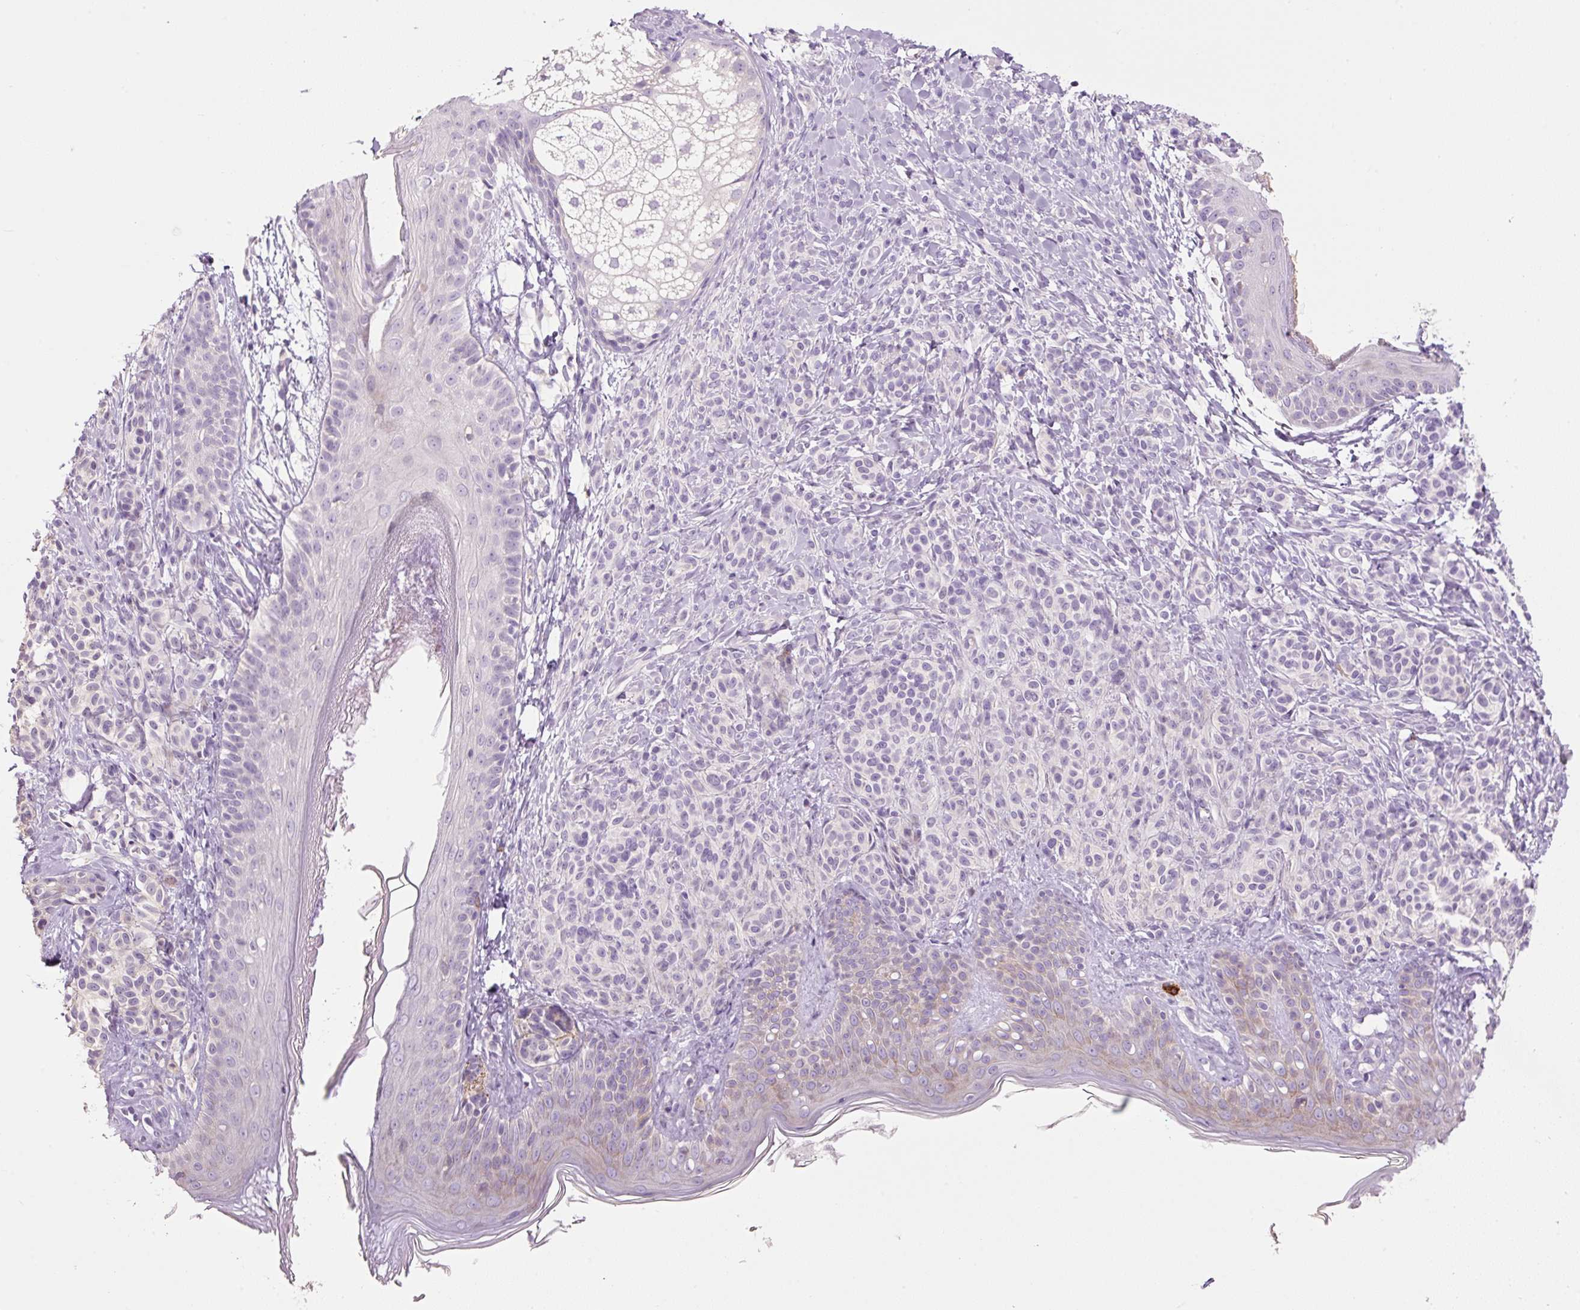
{"staining": {"intensity": "negative", "quantity": "none", "location": "none"}, "tissue": "skin", "cell_type": "Fibroblasts", "image_type": "normal", "snomed": [{"axis": "morphology", "description": "Normal tissue, NOS"}, {"axis": "topography", "description": "Skin"}], "caption": "DAB (3,3'-diaminobenzidine) immunohistochemical staining of normal human skin exhibits no significant positivity in fibroblasts.", "gene": "HAX1", "patient": {"sex": "male", "age": 16}}